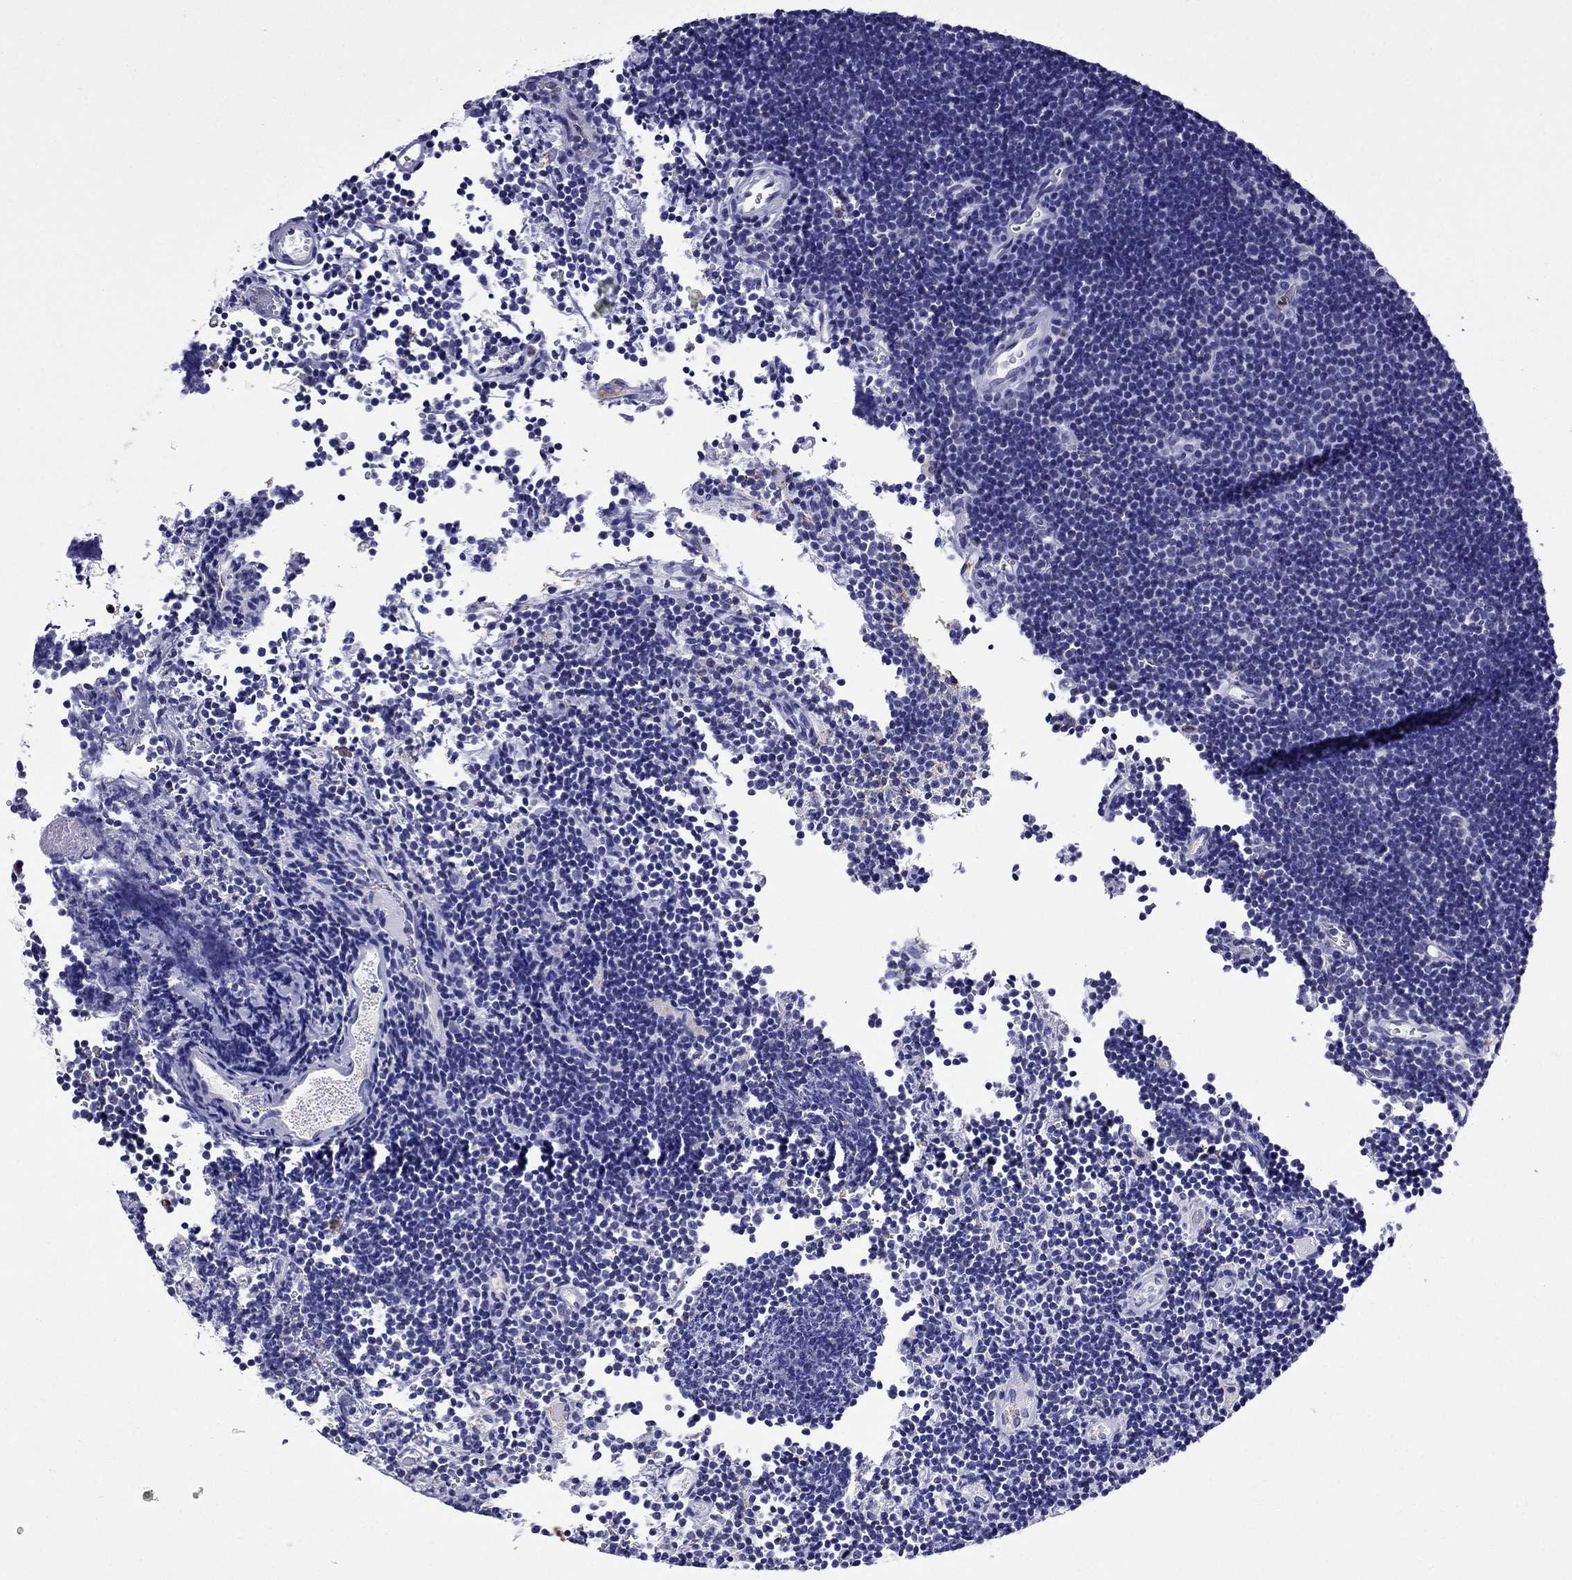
{"staining": {"intensity": "negative", "quantity": "none", "location": "none"}, "tissue": "lymphoma", "cell_type": "Tumor cells", "image_type": "cancer", "snomed": [{"axis": "morphology", "description": "Malignant lymphoma, non-Hodgkin's type, Low grade"}, {"axis": "topography", "description": "Brain"}], "caption": "There is no significant staining in tumor cells of lymphoma.", "gene": "SCG2", "patient": {"sex": "female", "age": 66}}